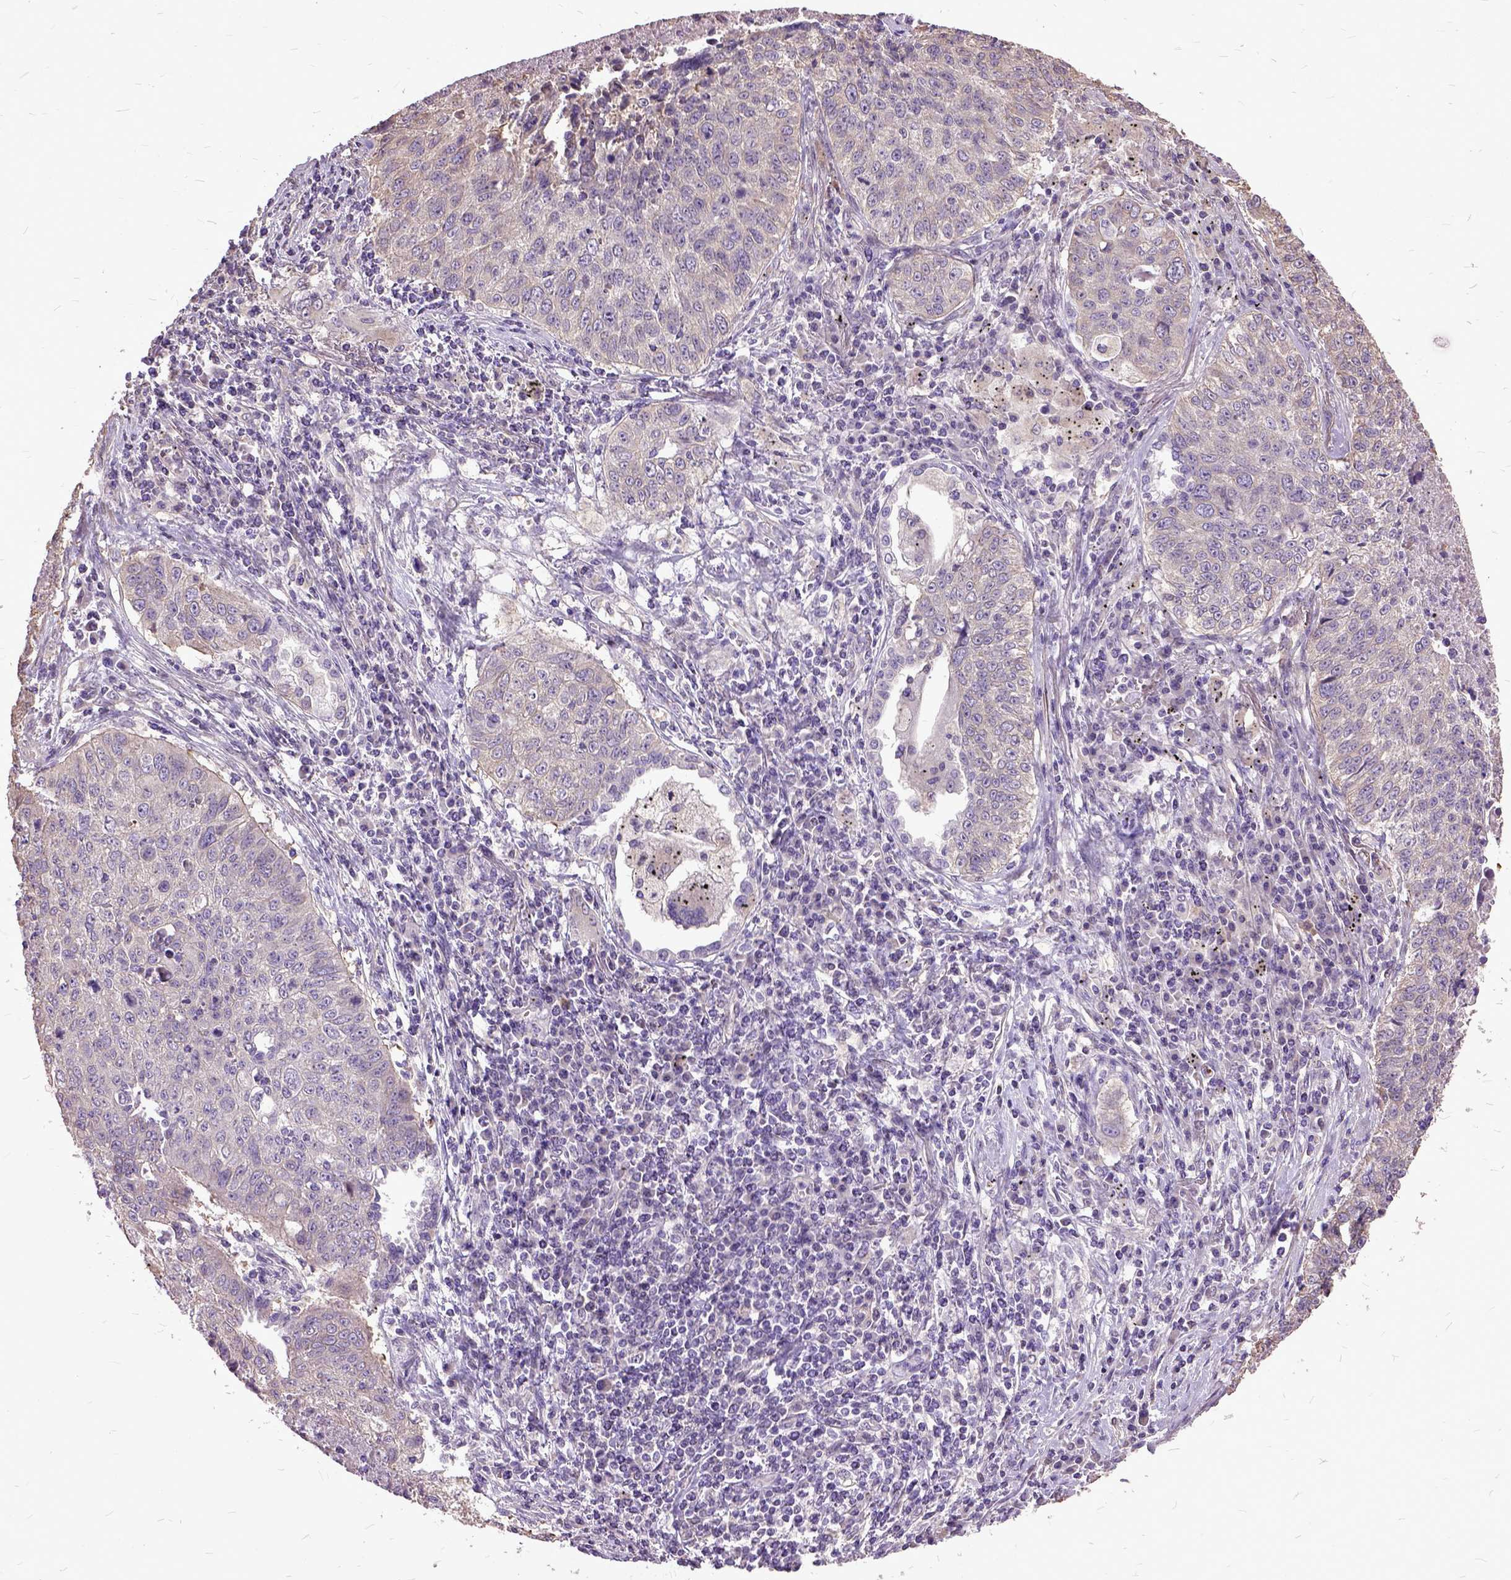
{"staining": {"intensity": "negative", "quantity": "none", "location": "none"}, "tissue": "lung cancer", "cell_type": "Tumor cells", "image_type": "cancer", "snomed": [{"axis": "morphology", "description": "Normal morphology"}, {"axis": "morphology", "description": "Aneuploidy"}, {"axis": "morphology", "description": "Squamous cell carcinoma, NOS"}, {"axis": "topography", "description": "Lymph node"}, {"axis": "topography", "description": "Lung"}], "caption": "High power microscopy histopathology image of an immunohistochemistry photomicrograph of lung aneuploidy, revealing no significant positivity in tumor cells.", "gene": "AREG", "patient": {"sex": "female", "age": 76}}